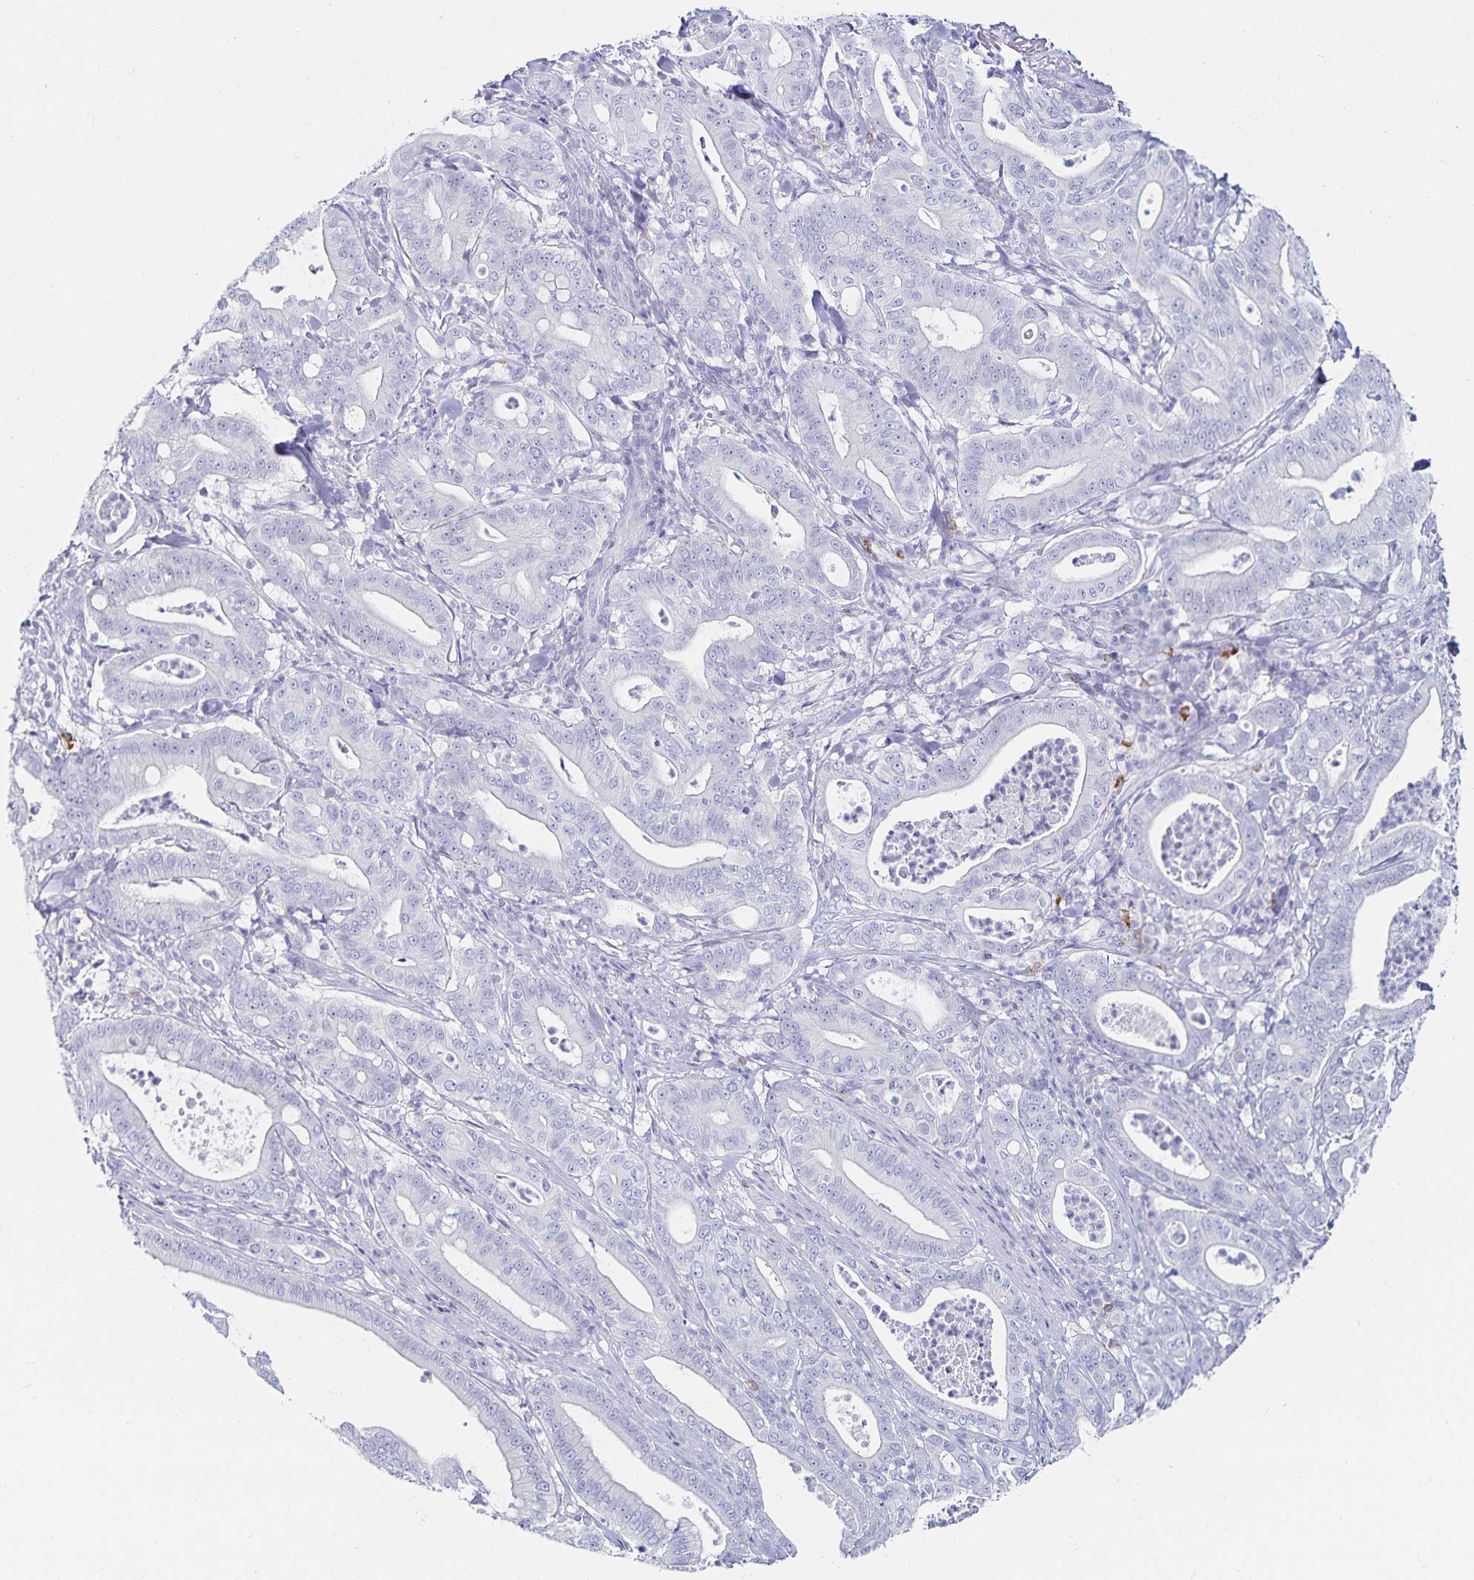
{"staining": {"intensity": "negative", "quantity": "none", "location": "none"}, "tissue": "pancreatic cancer", "cell_type": "Tumor cells", "image_type": "cancer", "snomed": [{"axis": "morphology", "description": "Adenocarcinoma, NOS"}, {"axis": "topography", "description": "Pancreas"}], "caption": "A high-resolution photomicrograph shows IHC staining of pancreatic cancer (adenocarcinoma), which shows no significant expression in tumor cells.", "gene": "TNIP1", "patient": {"sex": "male", "age": 71}}